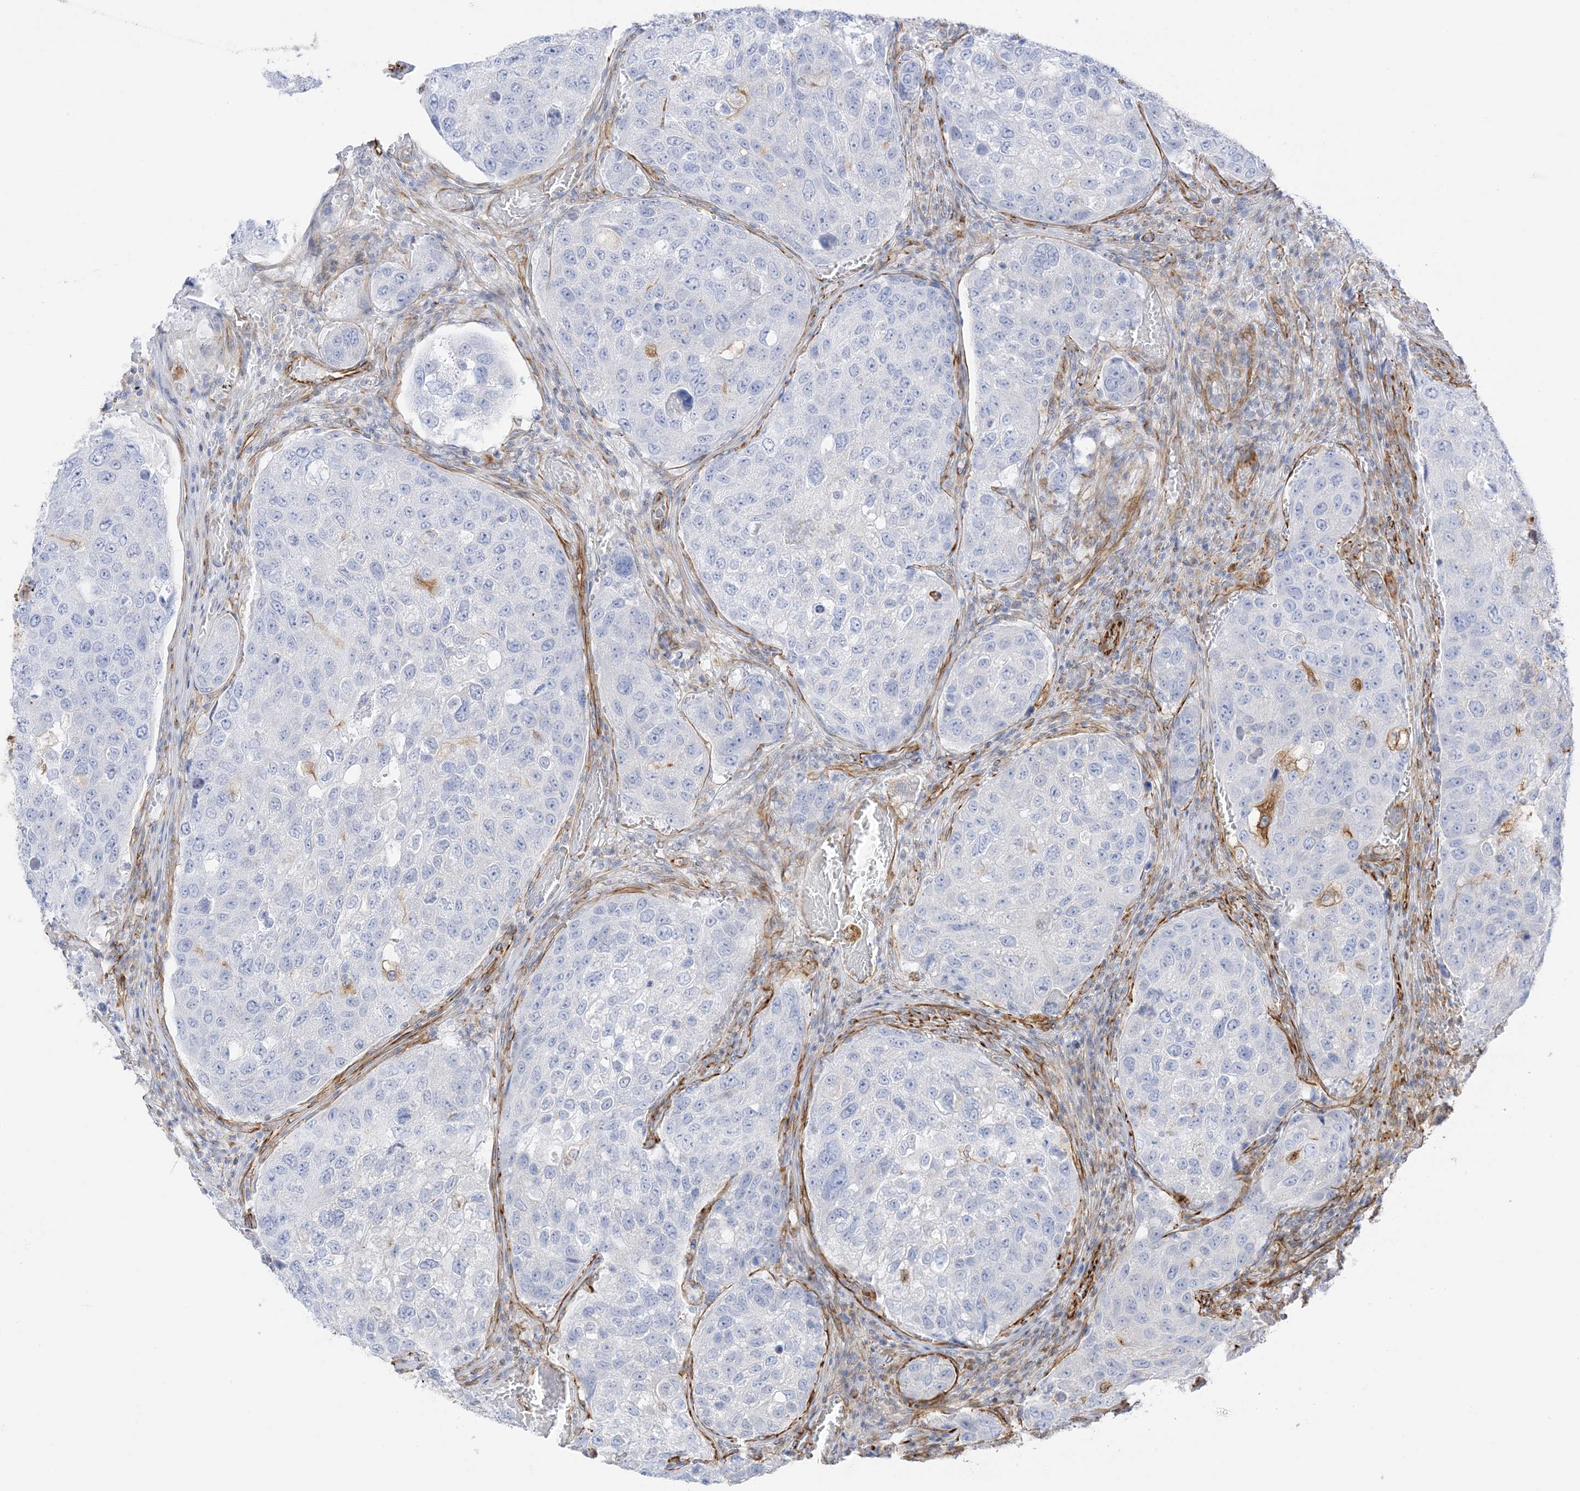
{"staining": {"intensity": "negative", "quantity": "none", "location": "none"}, "tissue": "urothelial cancer", "cell_type": "Tumor cells", "image_type": "cancer", "snomed": [{"axis": "morphology", "description": "Urothelial carcinoma, High grade"}, {"axis": "topography", "description": "Lymph node"}, {"axis": "topography", "description": "Urinary bladder"}], "caption": "Immunohistochemistry micrograph of human high-grade urothelial carcinoma stained for a protein (brown), which exhibits no positivity in tumor cells.", "gene": "PID1", "patient": {"sex": "male", "age": 51}}